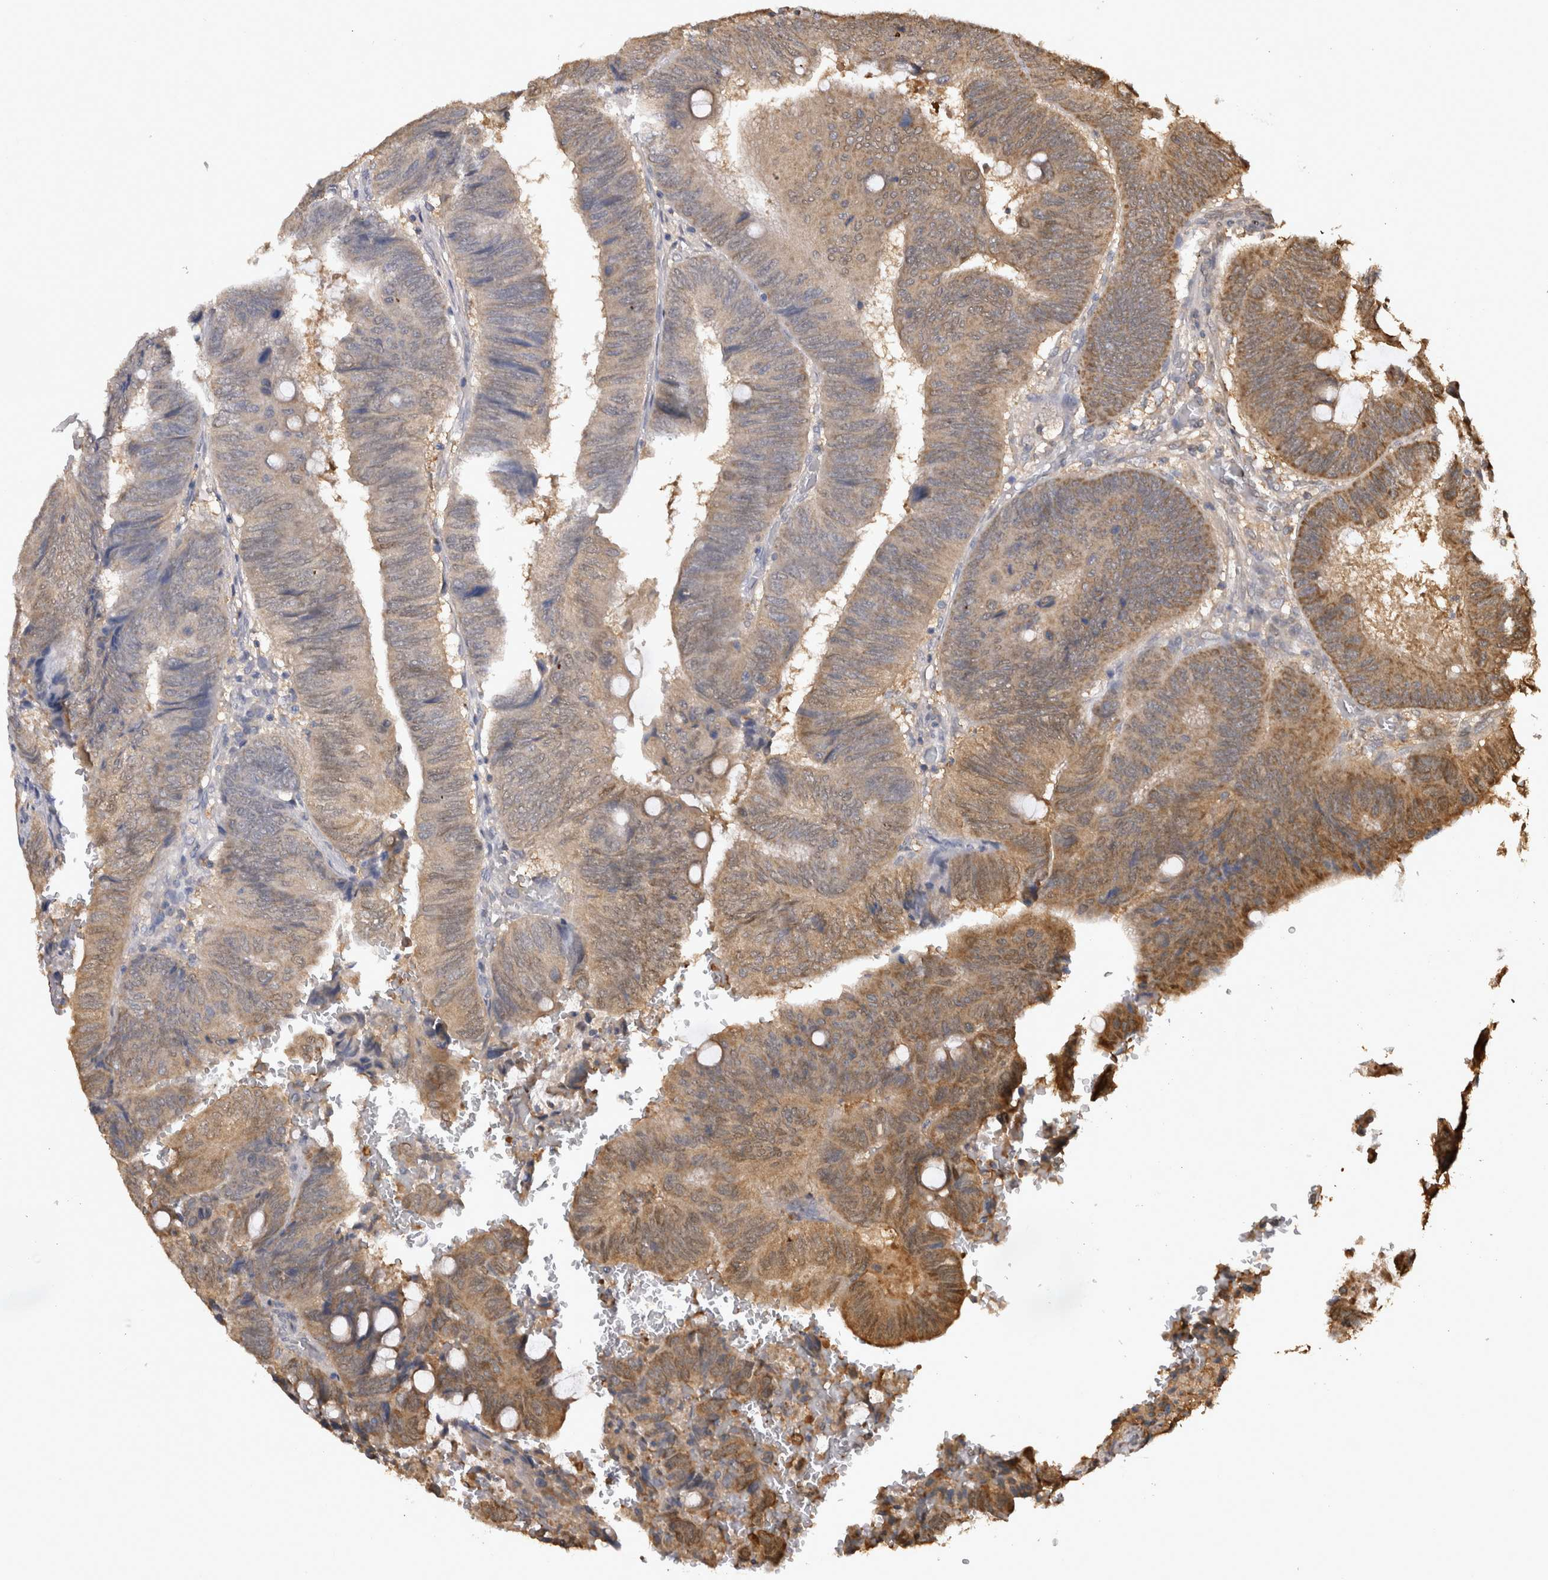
{"staining": {"intensity": "moderate", "quantity": "25%-75%", "location": "cytoplasmic/membranous"}, "tissue": "colorectal cancer", "cell_type": "Tumor cells", "image_type": "cancer", "snomed": [{"axis": "morphology", "description": "Normal tissue, NOS"}, {"axis": "morphology", "description": "Adenocarcinoma, NOS"}, {"axis": "topography", "description": "Rectum"}, {"axis": "topography", "description": "Peripheral nerve tissue"}], "caption": "About 25%-75% of tumor cells in human colorectal cancer (adenocarcinoma) demonstrate moderate cytoplasmic/membranous protein positivity as visualized by brown immunohistochemical staining.", "gene": "PREP", "patient": {"sex": "male", "age": 92}}